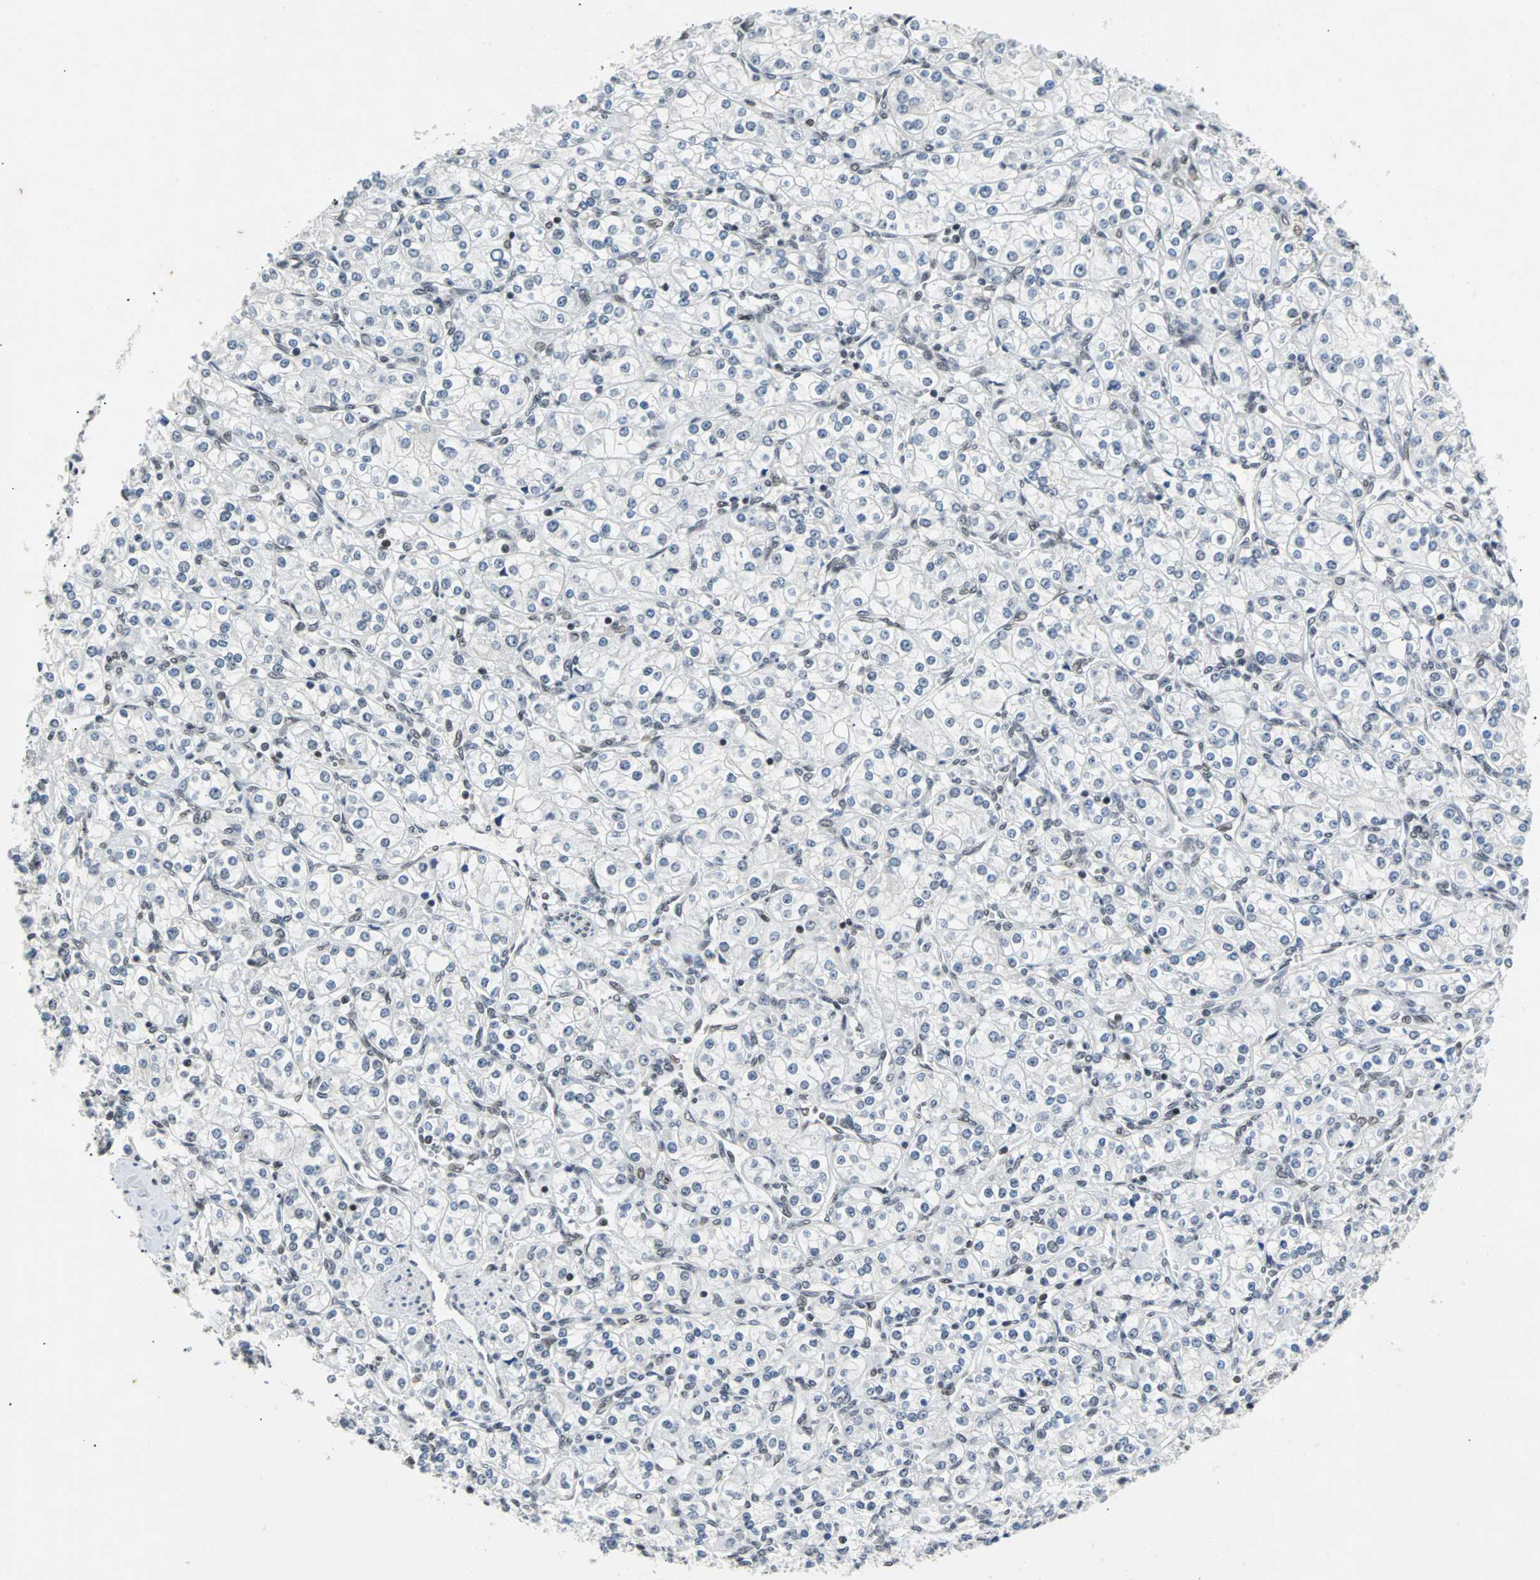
{"staining": {"intensity": "weak", "quantity": "<25%", "location": "nuclear"}, "tissue": "renal cancer", "cell_type": "Tumor cells", "image_type": "cancer", "snomed": [{"axis": "morphology", "description": "Adenocarcinoma, NOS"}, {"axis": "topography", "description": "Kidney"}], "caption": "Immunohistochemistry micrograph of human renal cancer (adenocarcinoma) stained for a protein (brown), which displays no expression in tumor cells.", "gene": "GATAD2A", "patient": {"sex": "male", "age": 77}}